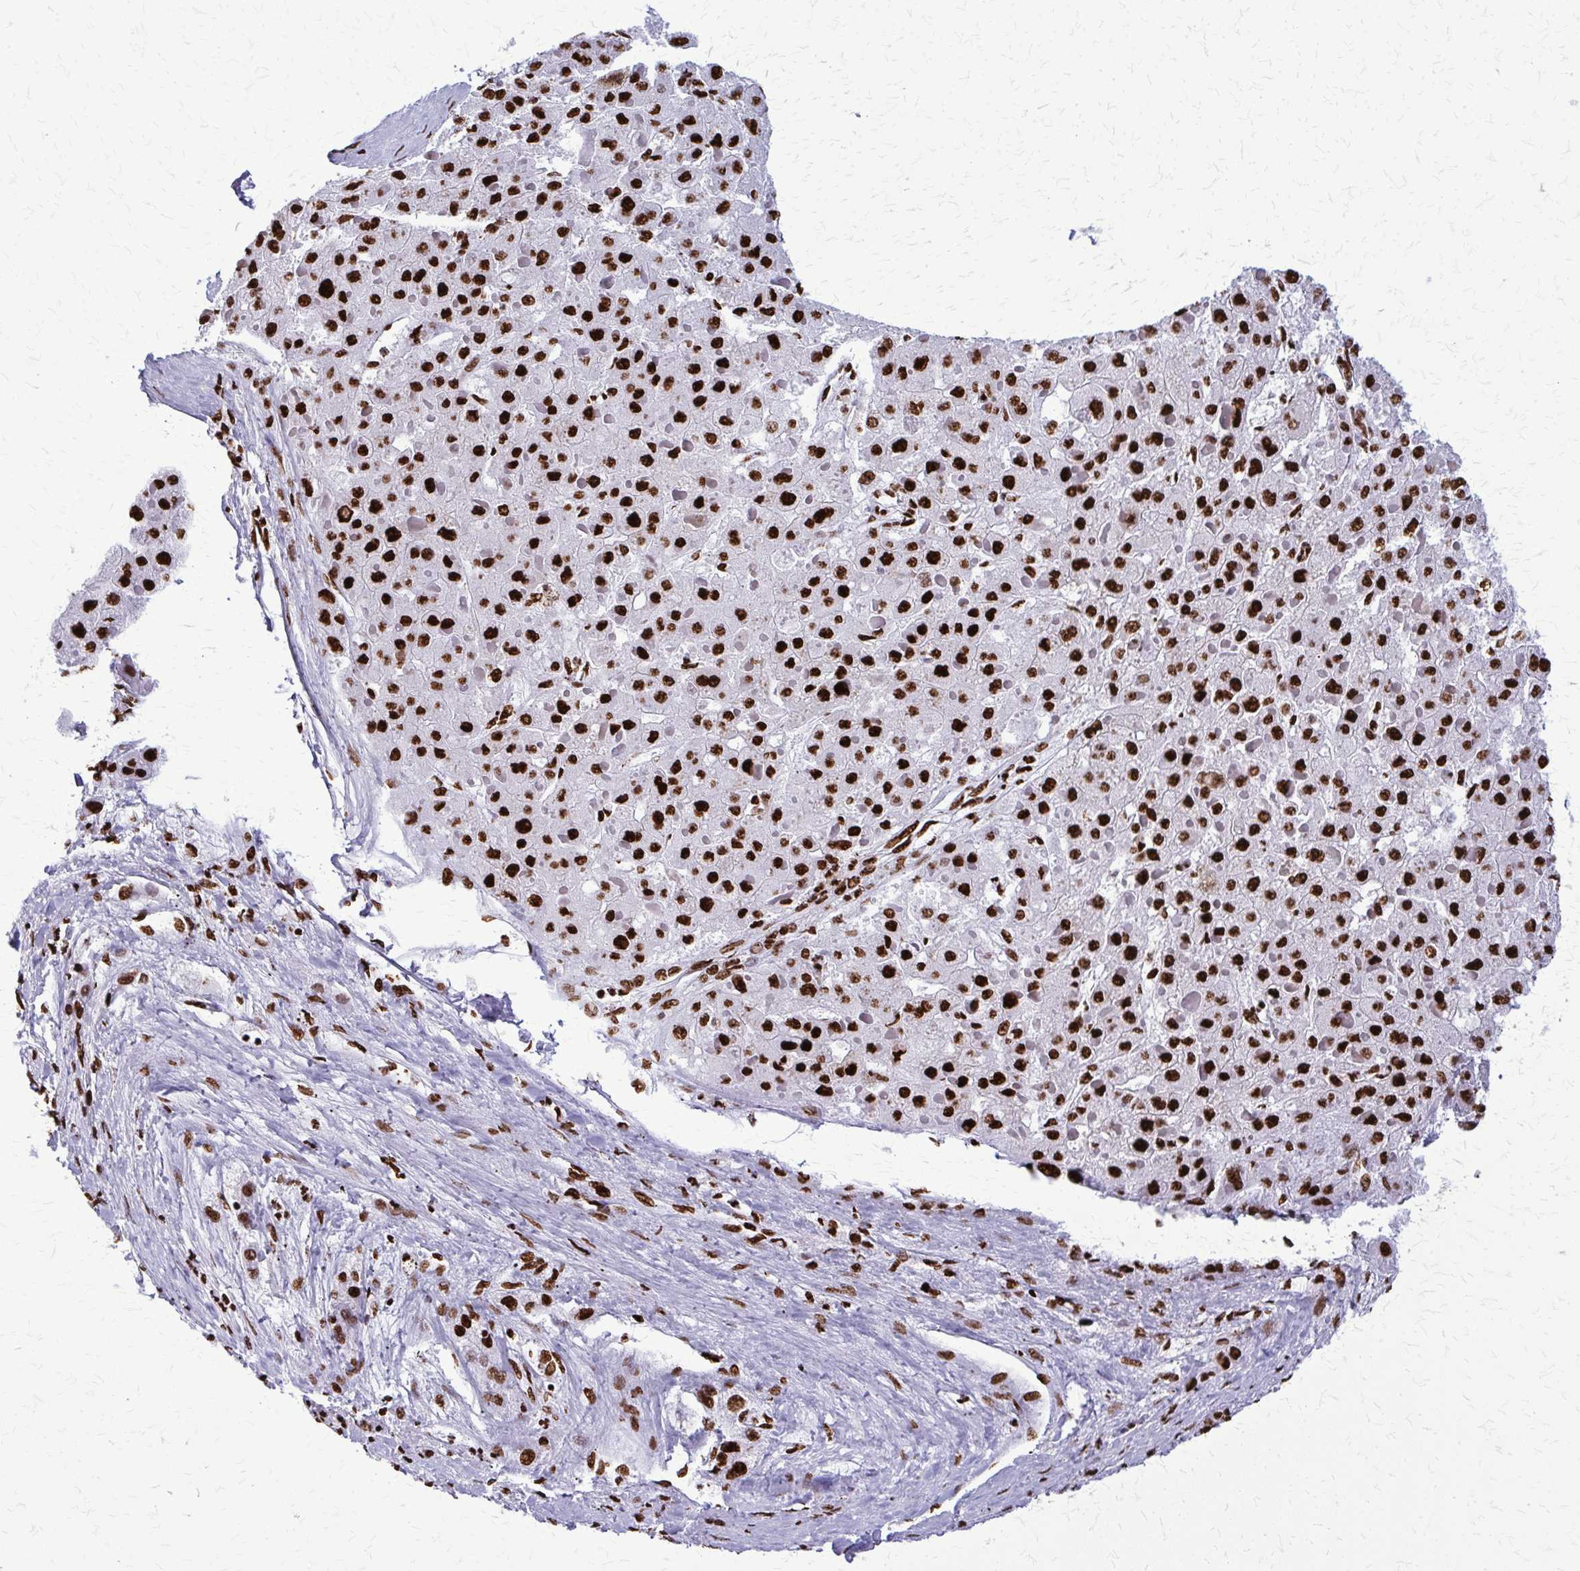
{"staining": {"intensity": "strong", "quantity": ">75%", "location": "nuclear"}, "tissue": "liver cancer", "cell_type": "Tumor cells", "image_type": "cancer", "snomed": [{"axis": "morphology", "description": "Carcinoma, Hepatocellular, NOS"}, {"axis": "topography", "description": "Liver"}], "caption": "Tumor cells exhibit strong nuclear staining in about >75% of cells in hepatocellular carcinoma (liver). (DAB (3,3'-diaminobenzidine) IHC with brightfield microscopy, high magnification).", "gene": "SFPQ", "patient": {"sex": "female", "age": 73}}